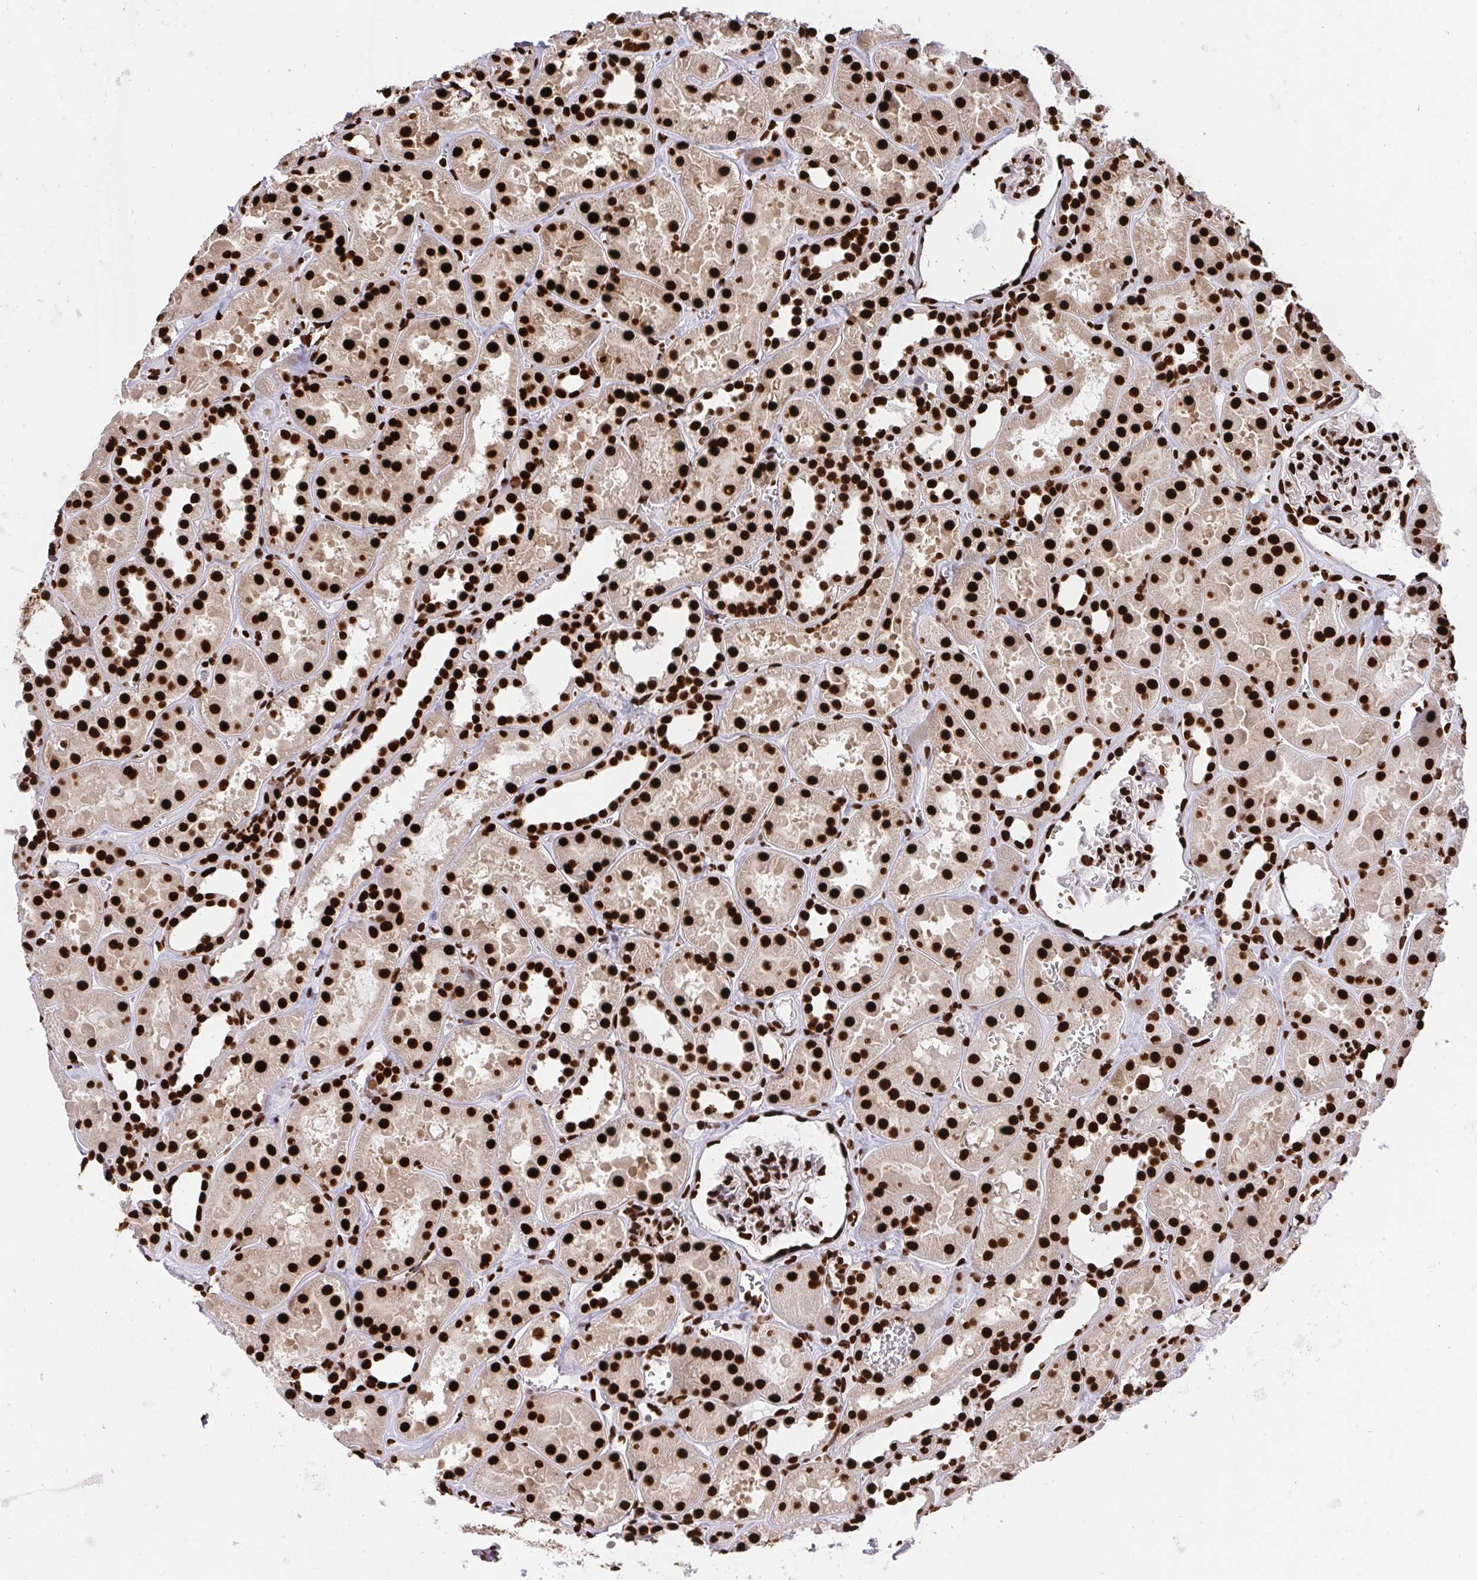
{"staining": {"intensity": "strong", "quantity": ">75%", "location": "nuclear"}, "tissue": "kidney", "cell_type": "Cells in glomeruli", "image_type": "normal", "snomed": [{"axis": "morphology", "description": "Normal tissue, NOS"}, {"axis": "topography", "description": "Kidney"}], "caption": "Immunohistochemistry (IHC) photomicrograph of unremarkable kidney: human kidney stained using immunohistochemistry demonstrates high levels of strong protein expression localized specifically in the nuclear of cells in glomeruli, appearing as a nuclear brown color.", "gene": "HNRNPL", "patient": {"sex": "female", "age": 41}}